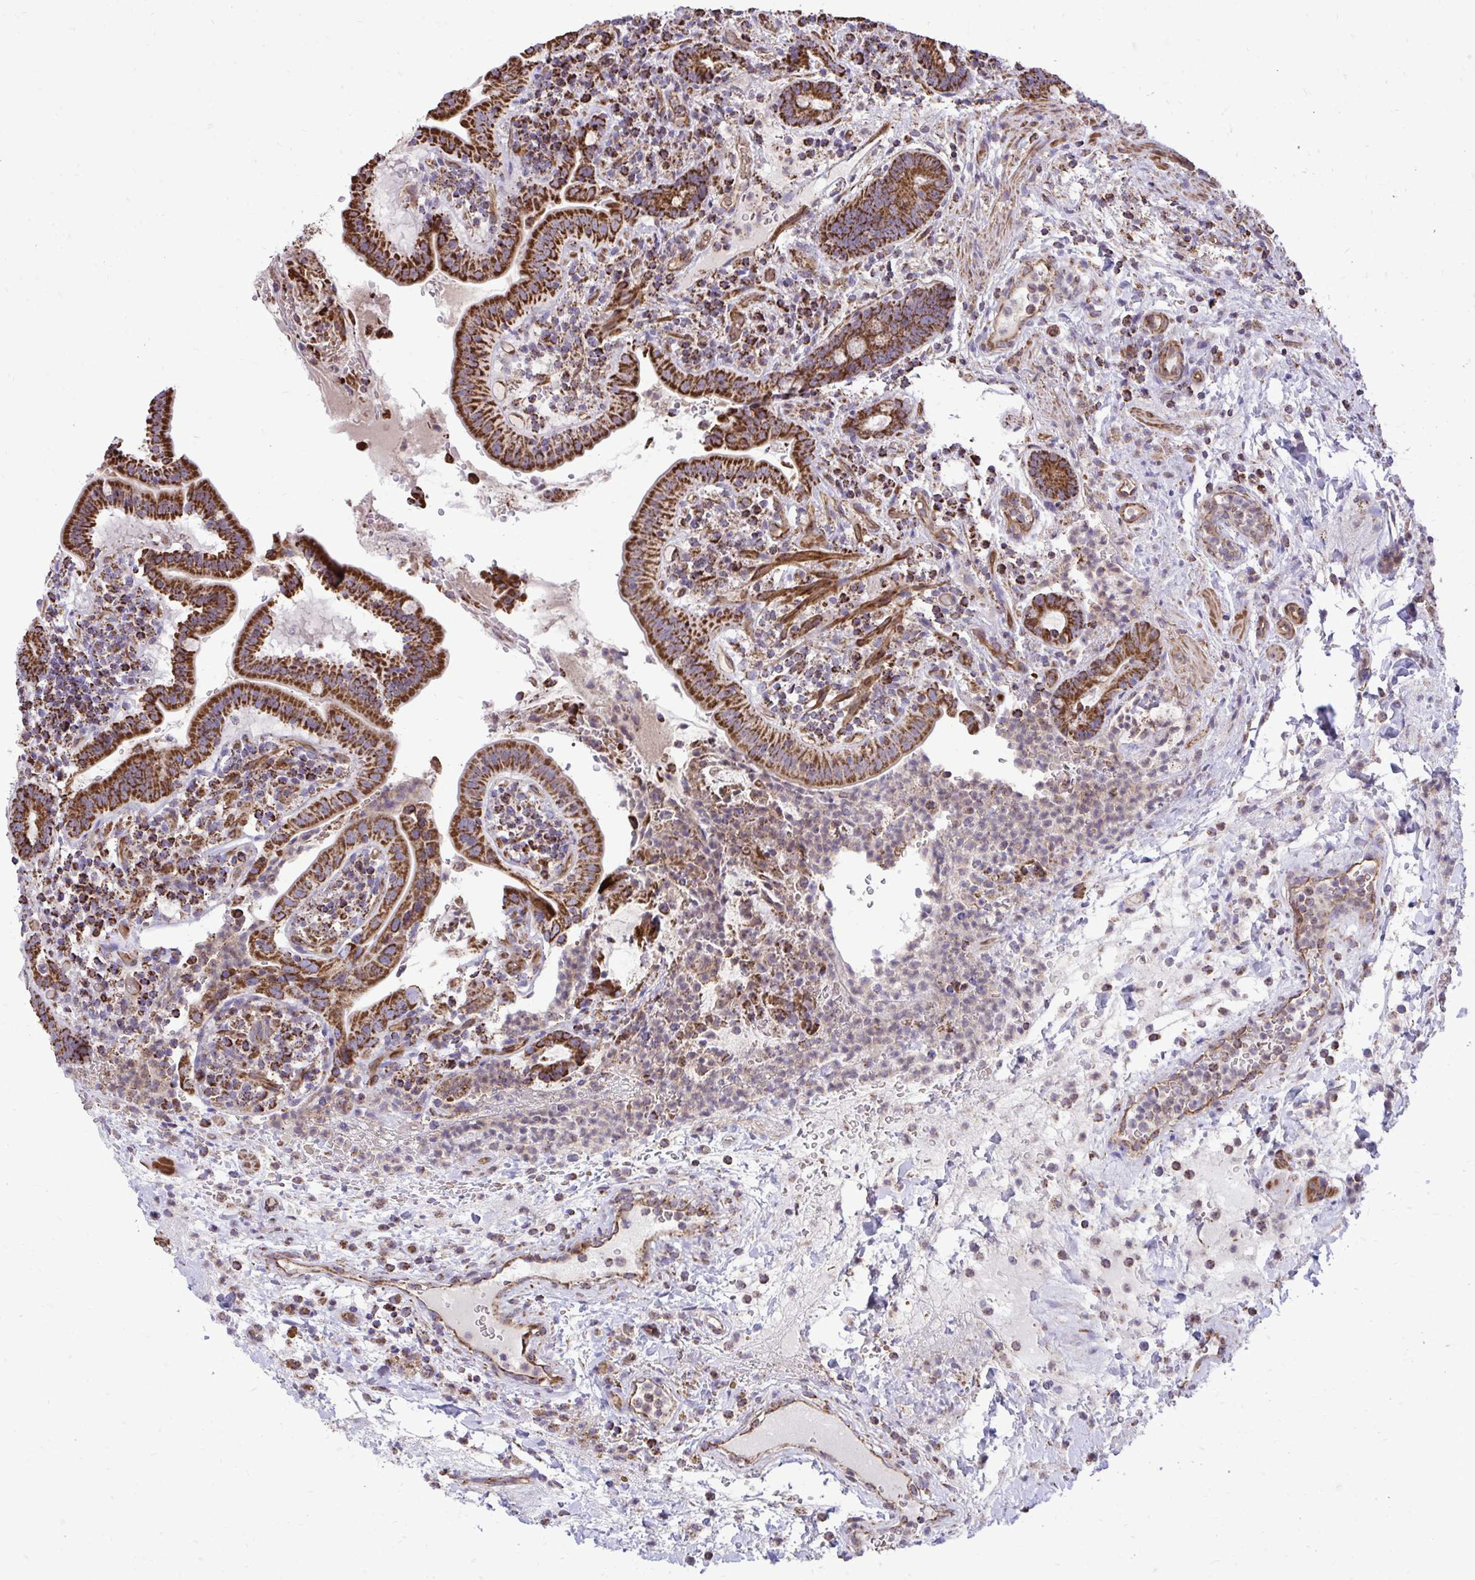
{"staining": {"intensity": "strong", "quantity": ">75%", "location": "cytoplasmic/membranous"}, "tissue": "small intestine", "cell_type": "Glandular cells", "image_type": "normal", "snomed": [{"axis": "morphology", "description": "Normal tissue, NOS"}, {"axis": "topography", "description": "Small intestine"}], "caption": "Protein expression by immunohistochemistry reveals strong cytoplasmic/membranous expression in approximately >75% of glandular cells in normal small intestine. (Stains: DAB (3,3'-diaminobenzidine) in brown, nuclei in blue, Microscopy: brightfield microscopy at high magnification).", "gene": "UBE2C", "patient": {"sex": "male", "age": 26}}